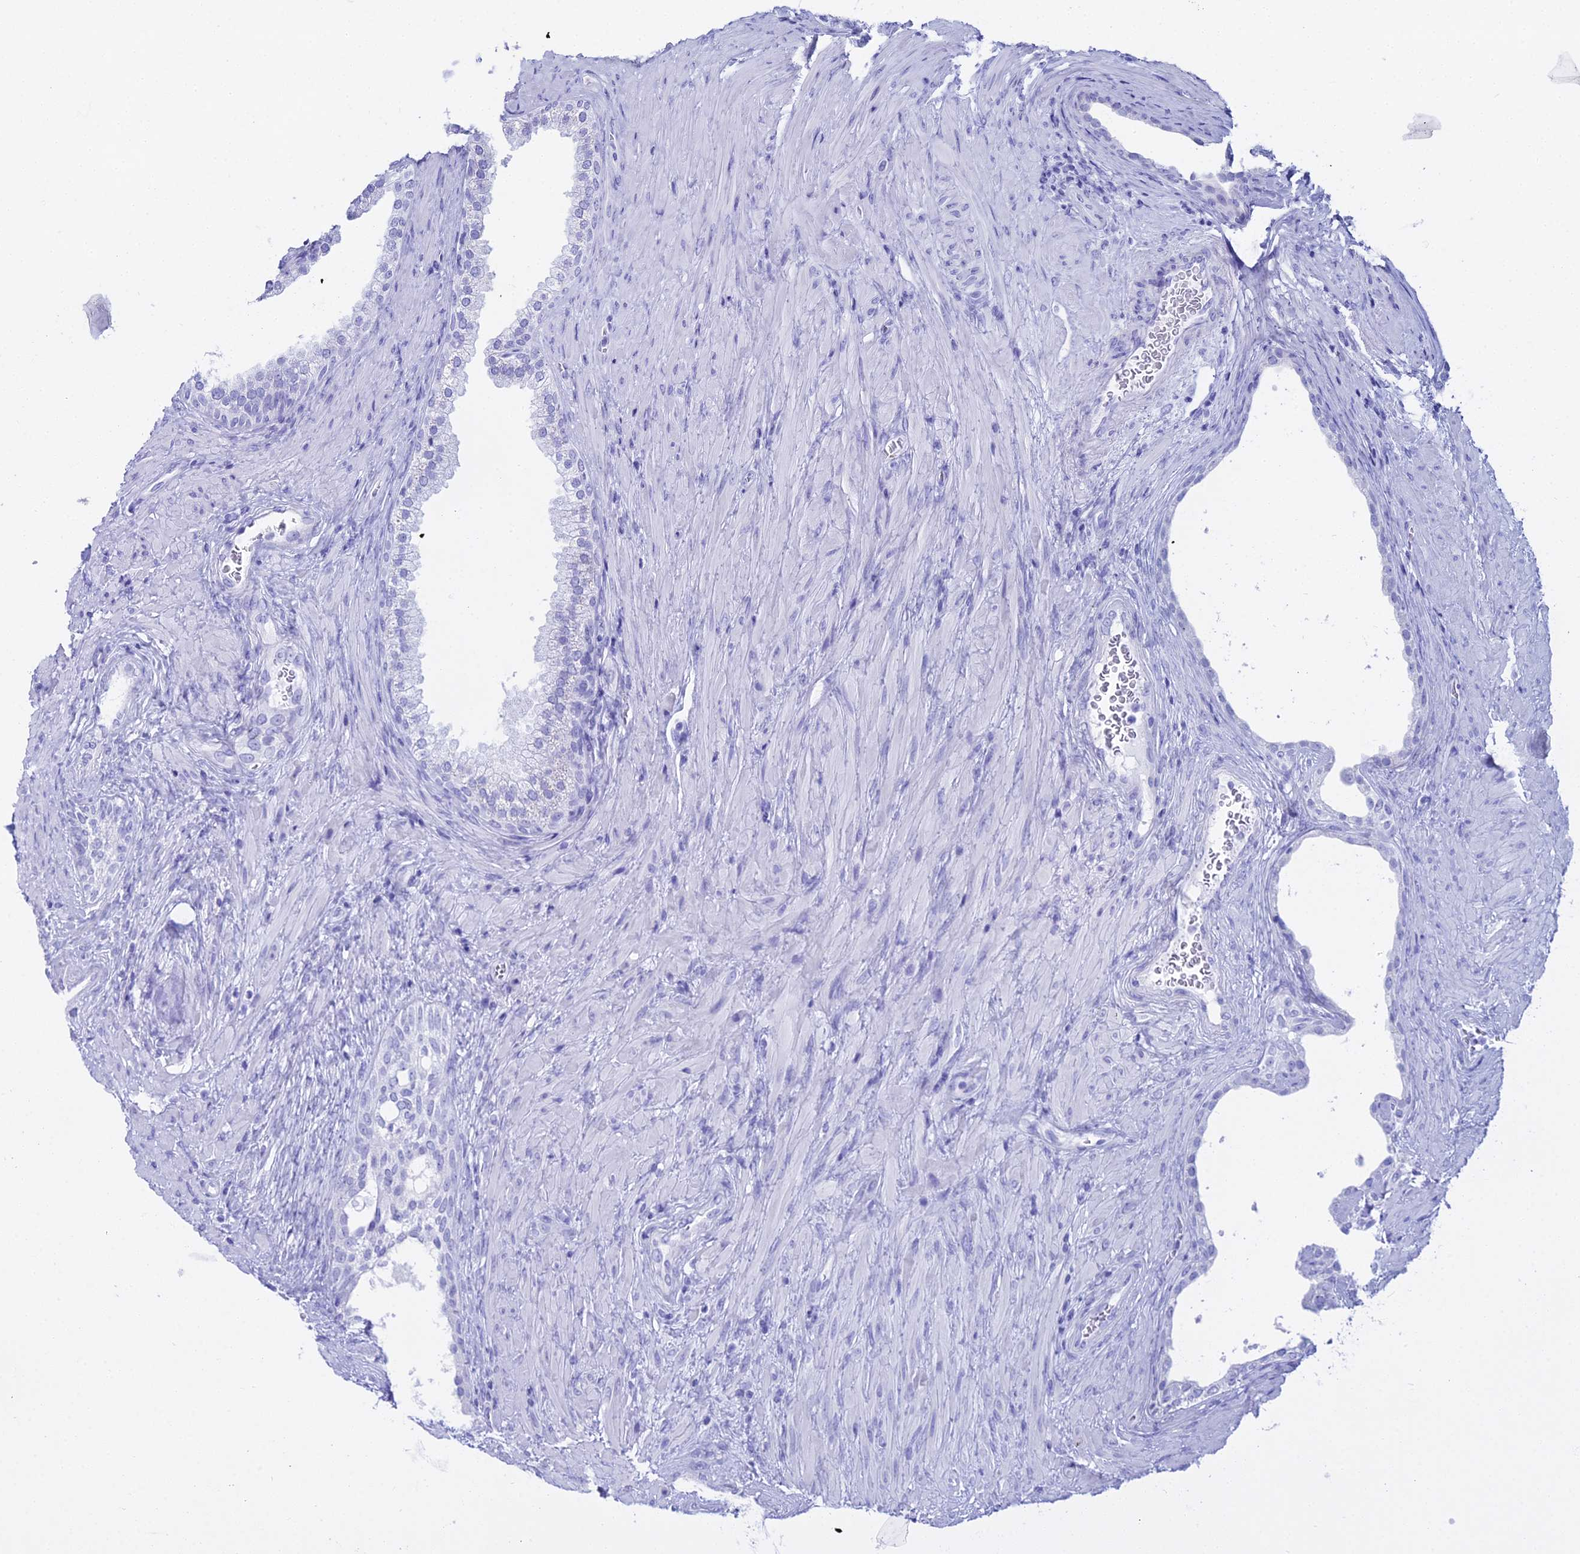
{"staining": {"intensity": "negative", "quantity": "none", "location": "none"}, "tissue": "prostate", "cell_type": "Glandular cells", "image_type": "normal", "snomed": [{"axis": "morphology", "description": "Normal tissue, NOS"}, {"axis": "topography", "description": "Prostate"}], "caption": "This is an immunohistochemistry image of unremarkable human prostate. There is no positivity in glandular cells.", "gene": "CGB1", "patient": {"sex": "male", "age": 76}}